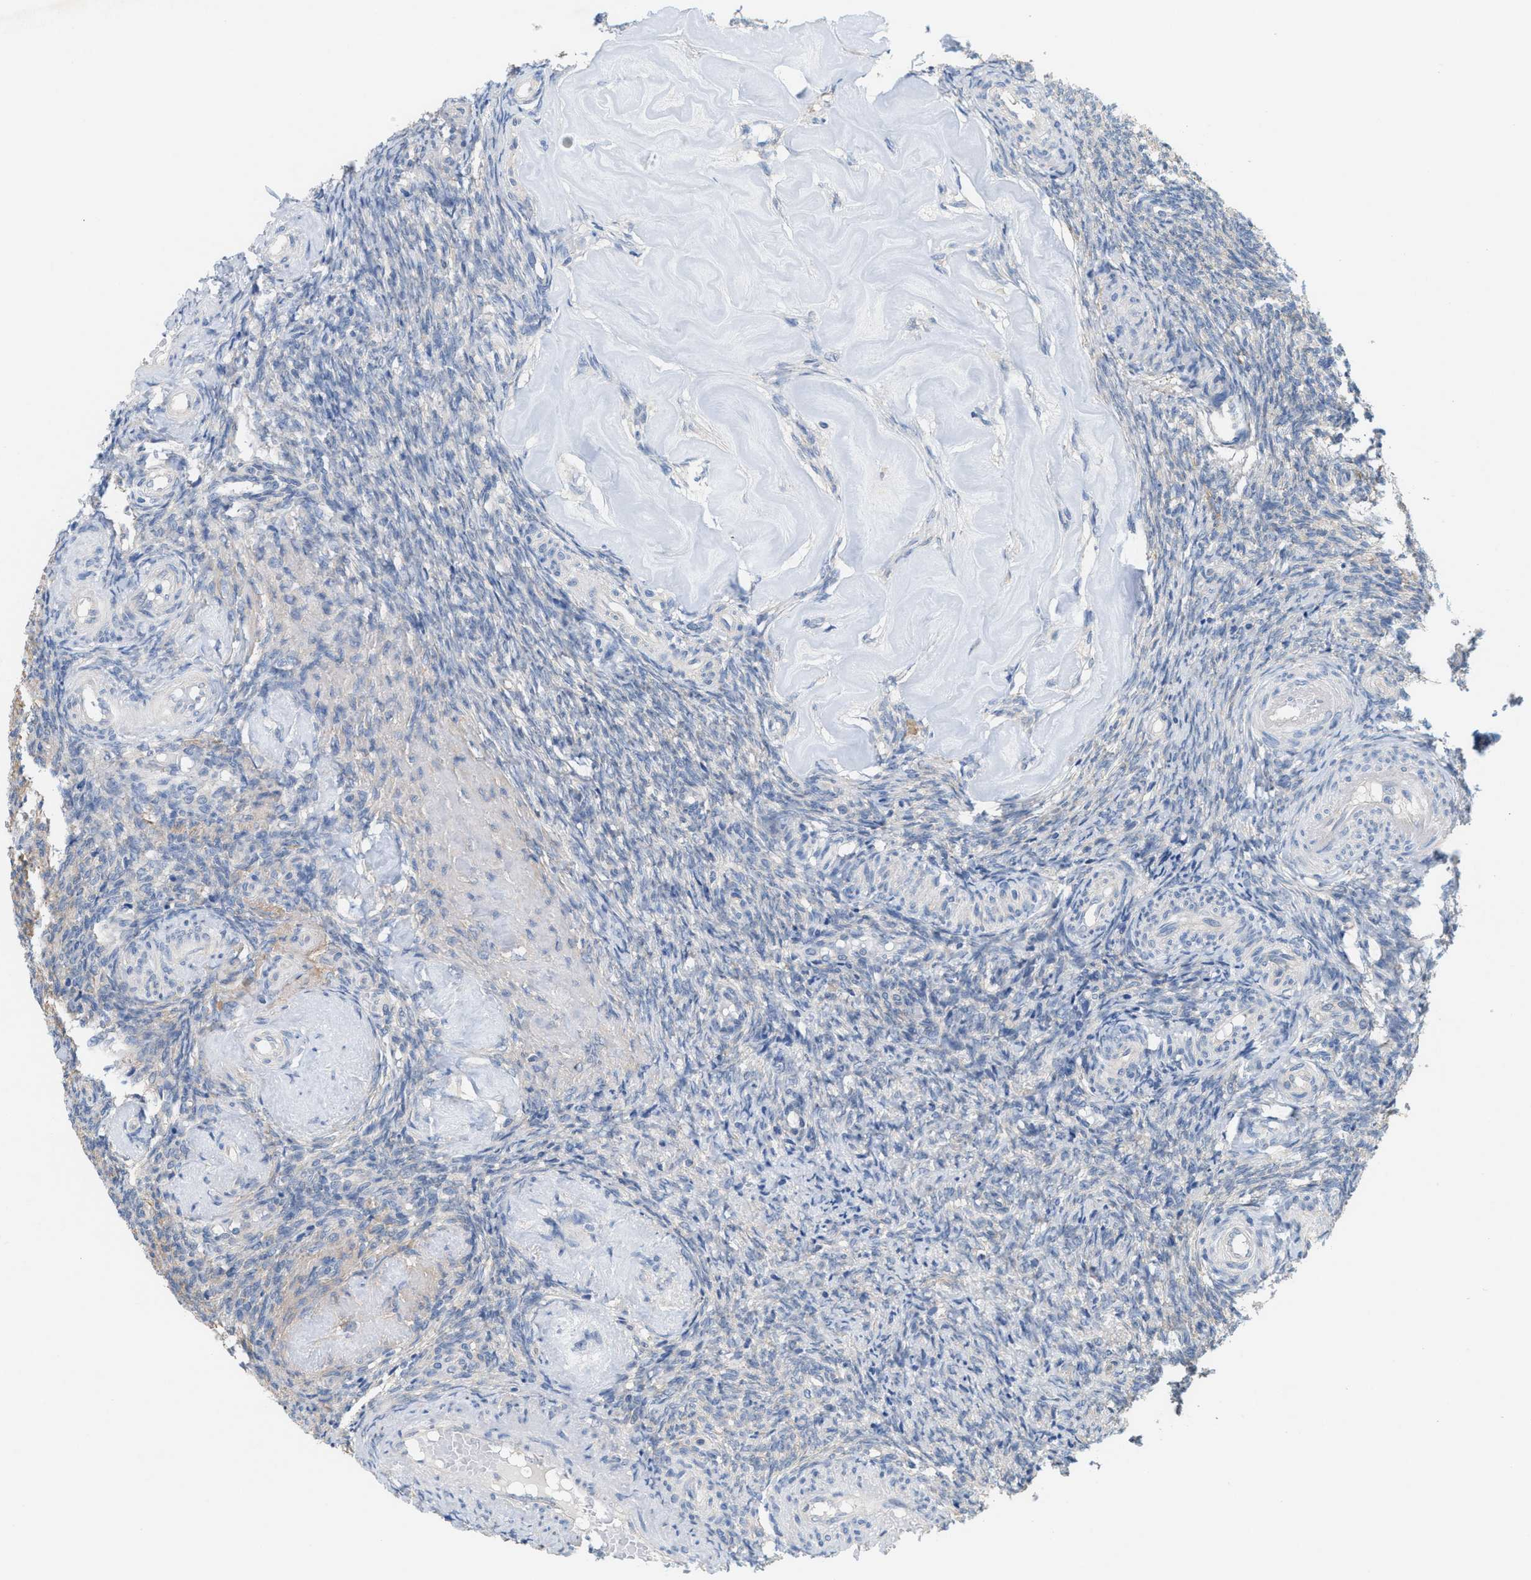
{"staining": {"intensity": "negative", "quantity": "none", "location": "none"}, "tissue": "ovary", "cell_type": "Ovarian stroma cells", "image_type": "normal", "snomed": [{"axis": "morphology", "description": "Normal tissue, NOS"}, {"axis": "topography", "description": "Ovary"}], "caption": "Unremarkable ovary was stained to show a protein in brown. There is no significant expression in ovarian stroma cells. (DAB (3,3'-diaminobenzidine) immunohistochemistry (IHC) visualized using brightfield microscopy, high magnification).", "gene": "UBAP2", "patient": {"sex": "female", "age": 41}}